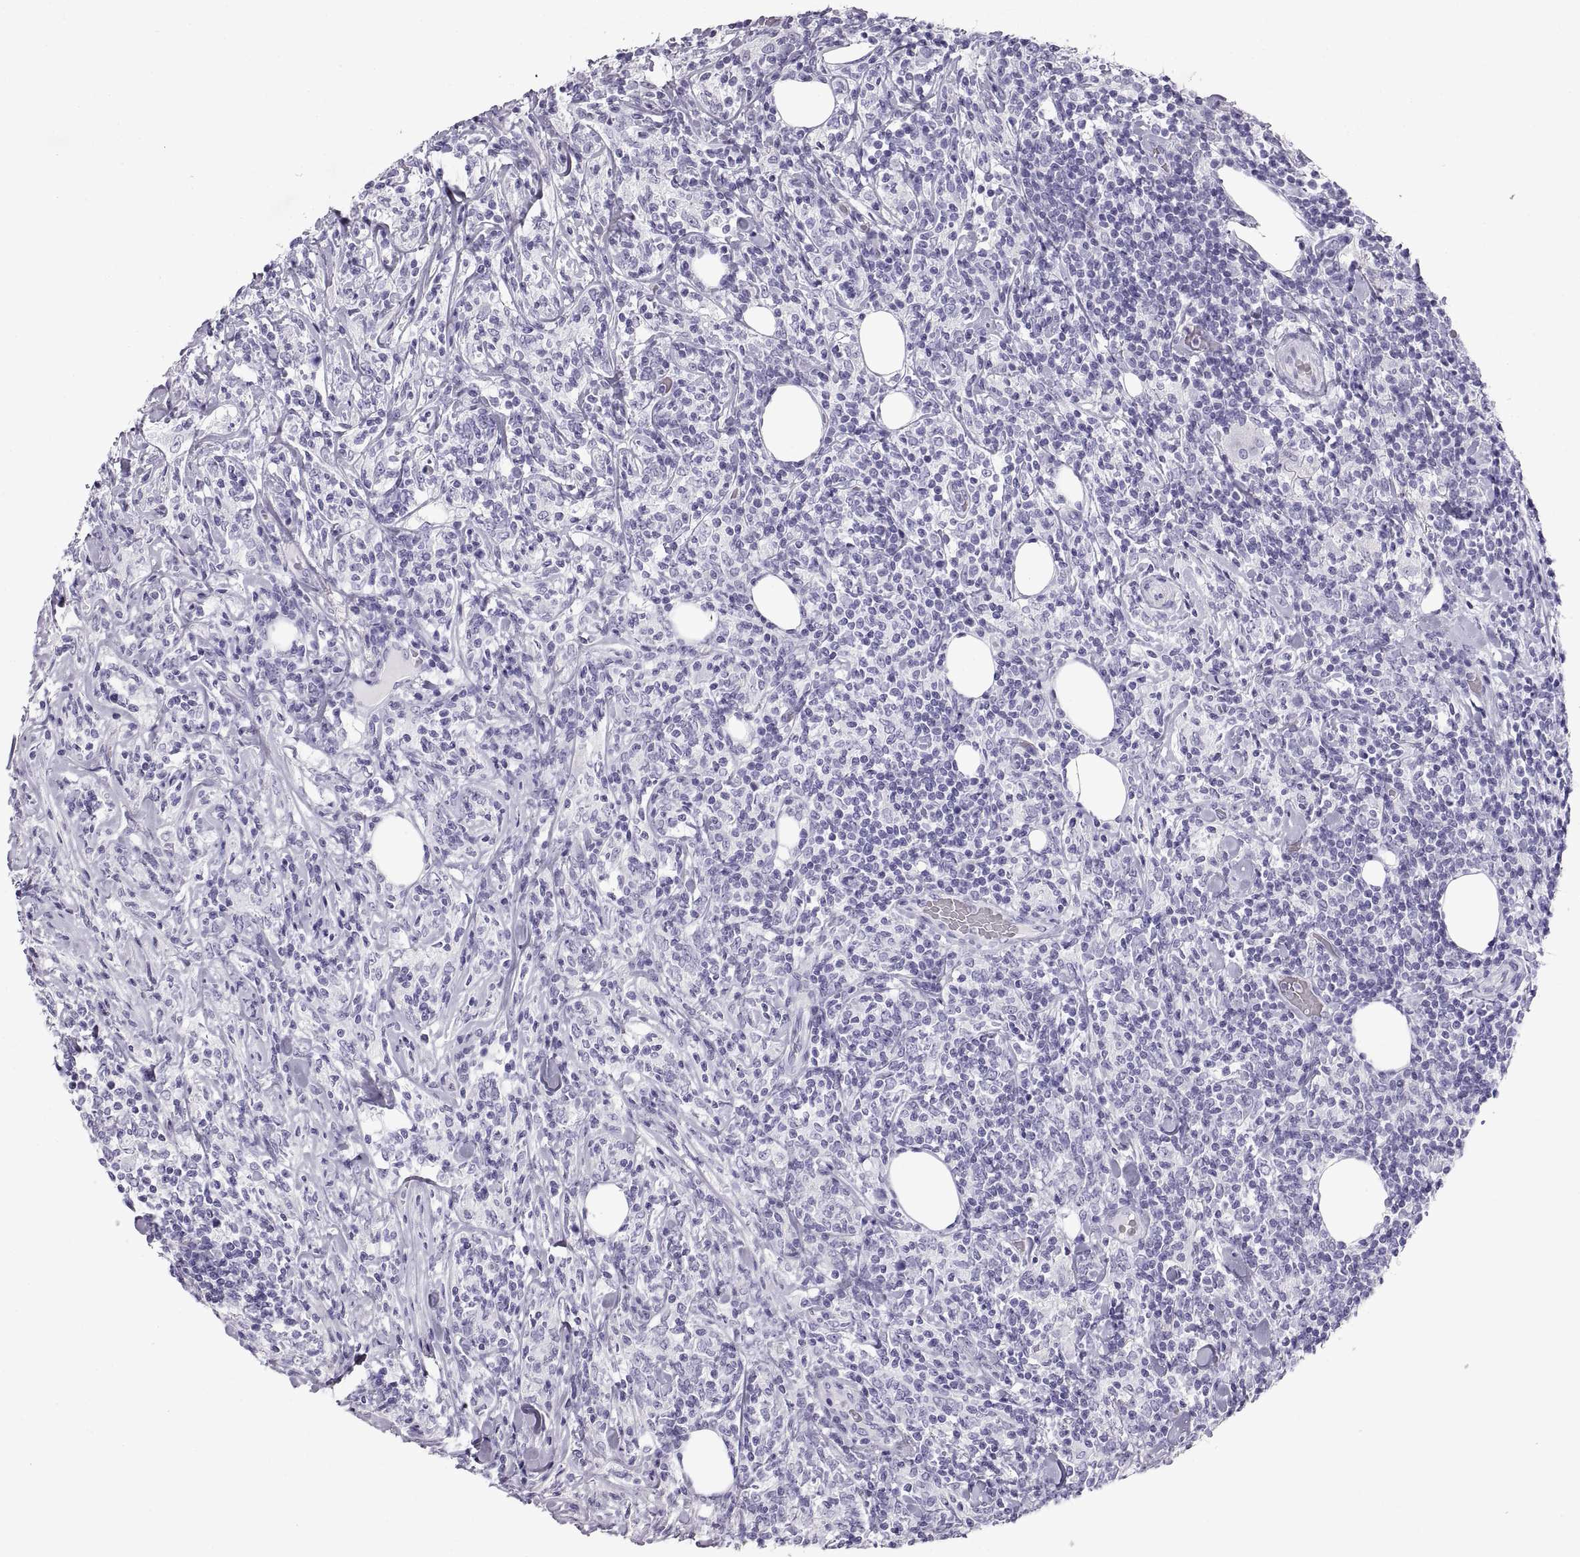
{"staining": {"intensity": "negative", "quantity": "none", "location": "none"}, "tissue": "lymphoma", "cell_type": "Tumor cells", "image_type": "cancer", "snomed": [{"axis": "morphology", "description": "Malignant lymphoma, non-Hodgkin's type, High grade"}, {"axis": "topography", "description": "Lymph node"}], "caption": "Immunohistochemistry photomicrograph of neoplastic tissue: human lymphoma stained with DAB (3,3'-diaminobenzidine) demonstrates no significant protein expression in tumor cells.", "gene": "RLBP1", "patient": {"sex": "female", "age": 84}}